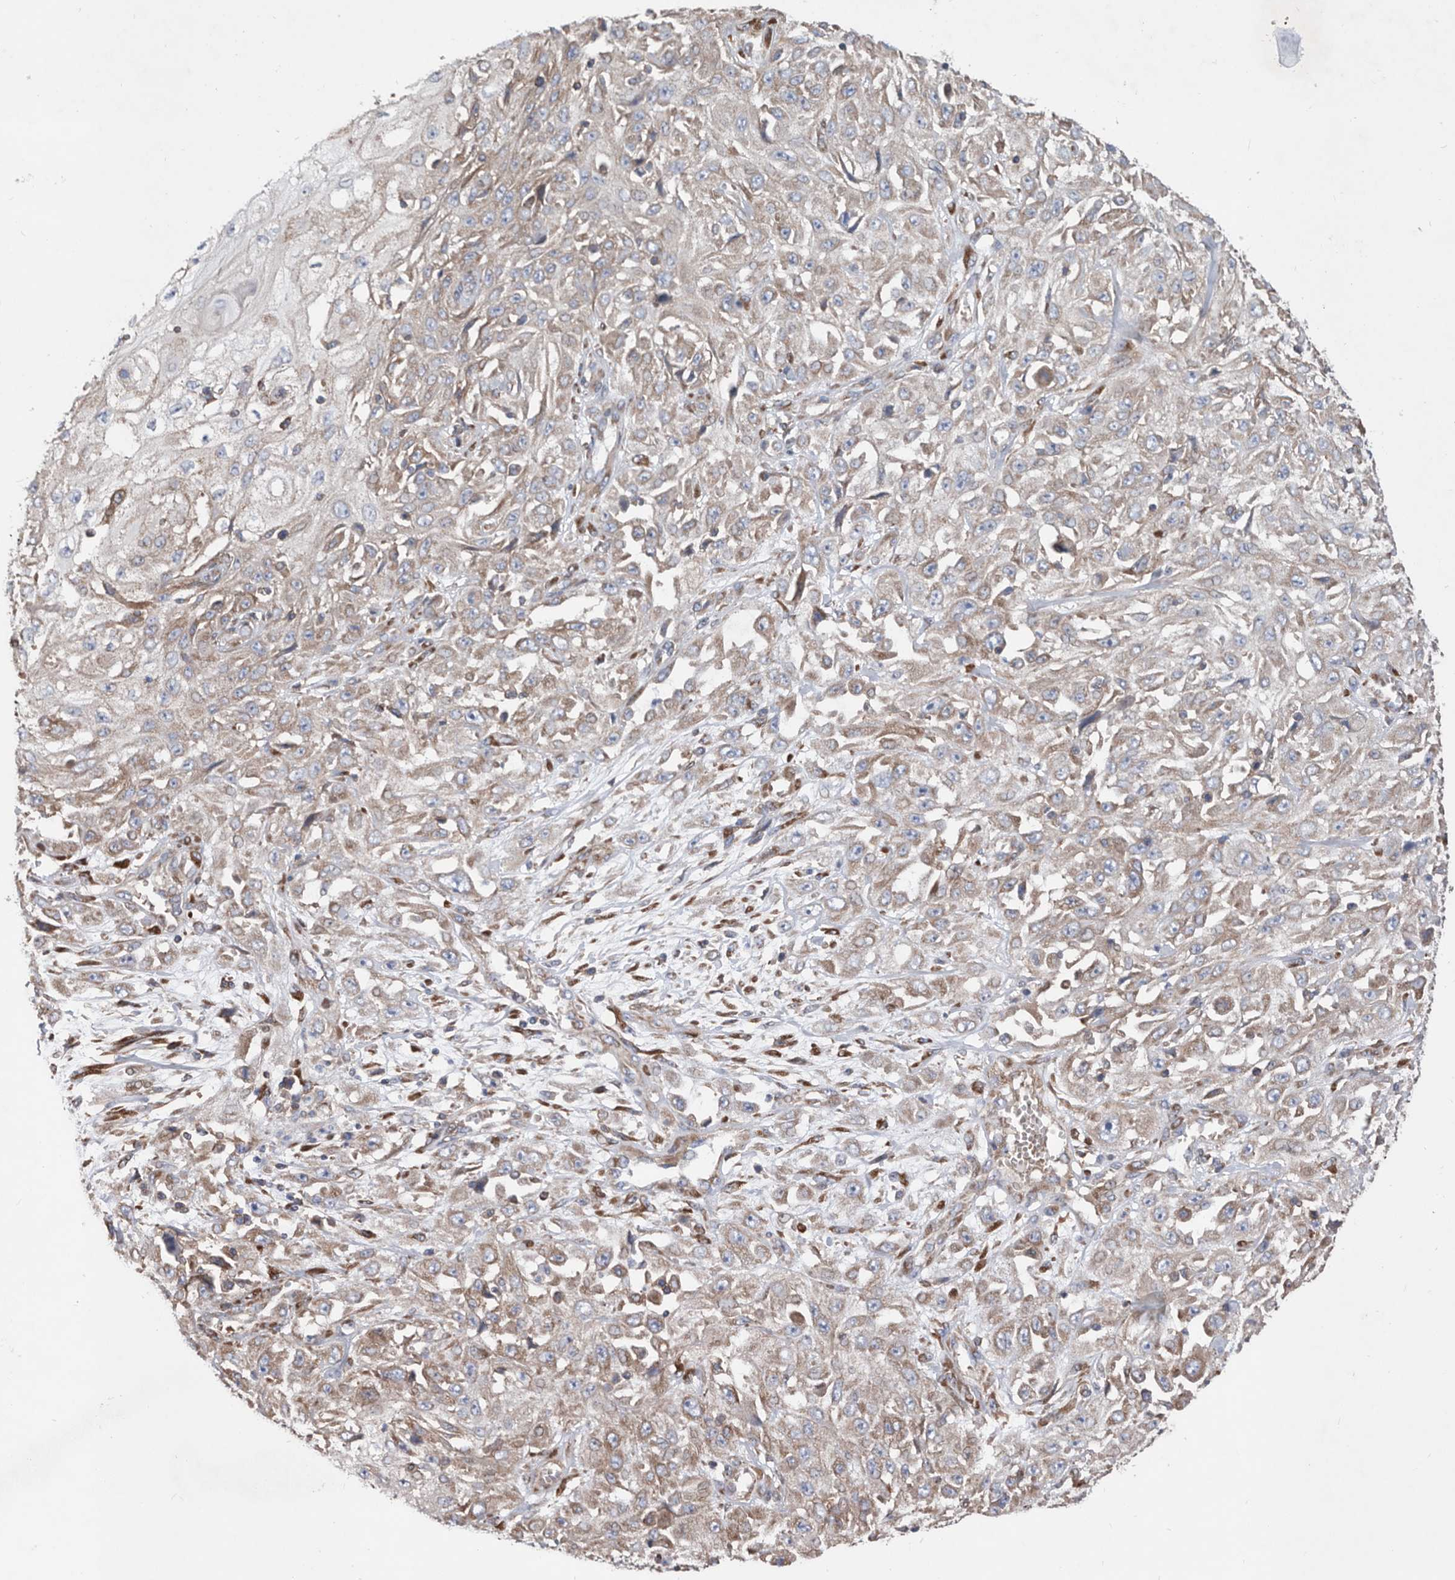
{"staining": {"intensity": "weak", "quantity": "25%-75%", "location": "cytoplasmic/membranous"}, "tissue": "skin cancer", "cell_type": "Tumor cells", "image_type": "cancer", "snomed": [{"axis": "morphology", "description": "Squamous cell carcinoma, NOS"}, {"axis": "morphology", "description": "Squamous cell carcinoma, metastatic, NOS"}, {"axis": "topography", "description": "Skin"}, {"axis": "topography", "description": "Lymph node"}], "caption": "Weak cytoplasmic/membranous protein positivity is appreciated in about 25%-75% of tumor cells in skin cancer (metastatic squamous cell carcinoma). (Stains: DAB in brown, nuclei in blue, Microscopy: brightfield microscopy at high magnification).", "gene": "ATP13A3", "patient": {"sex": "male", "age": 75}}